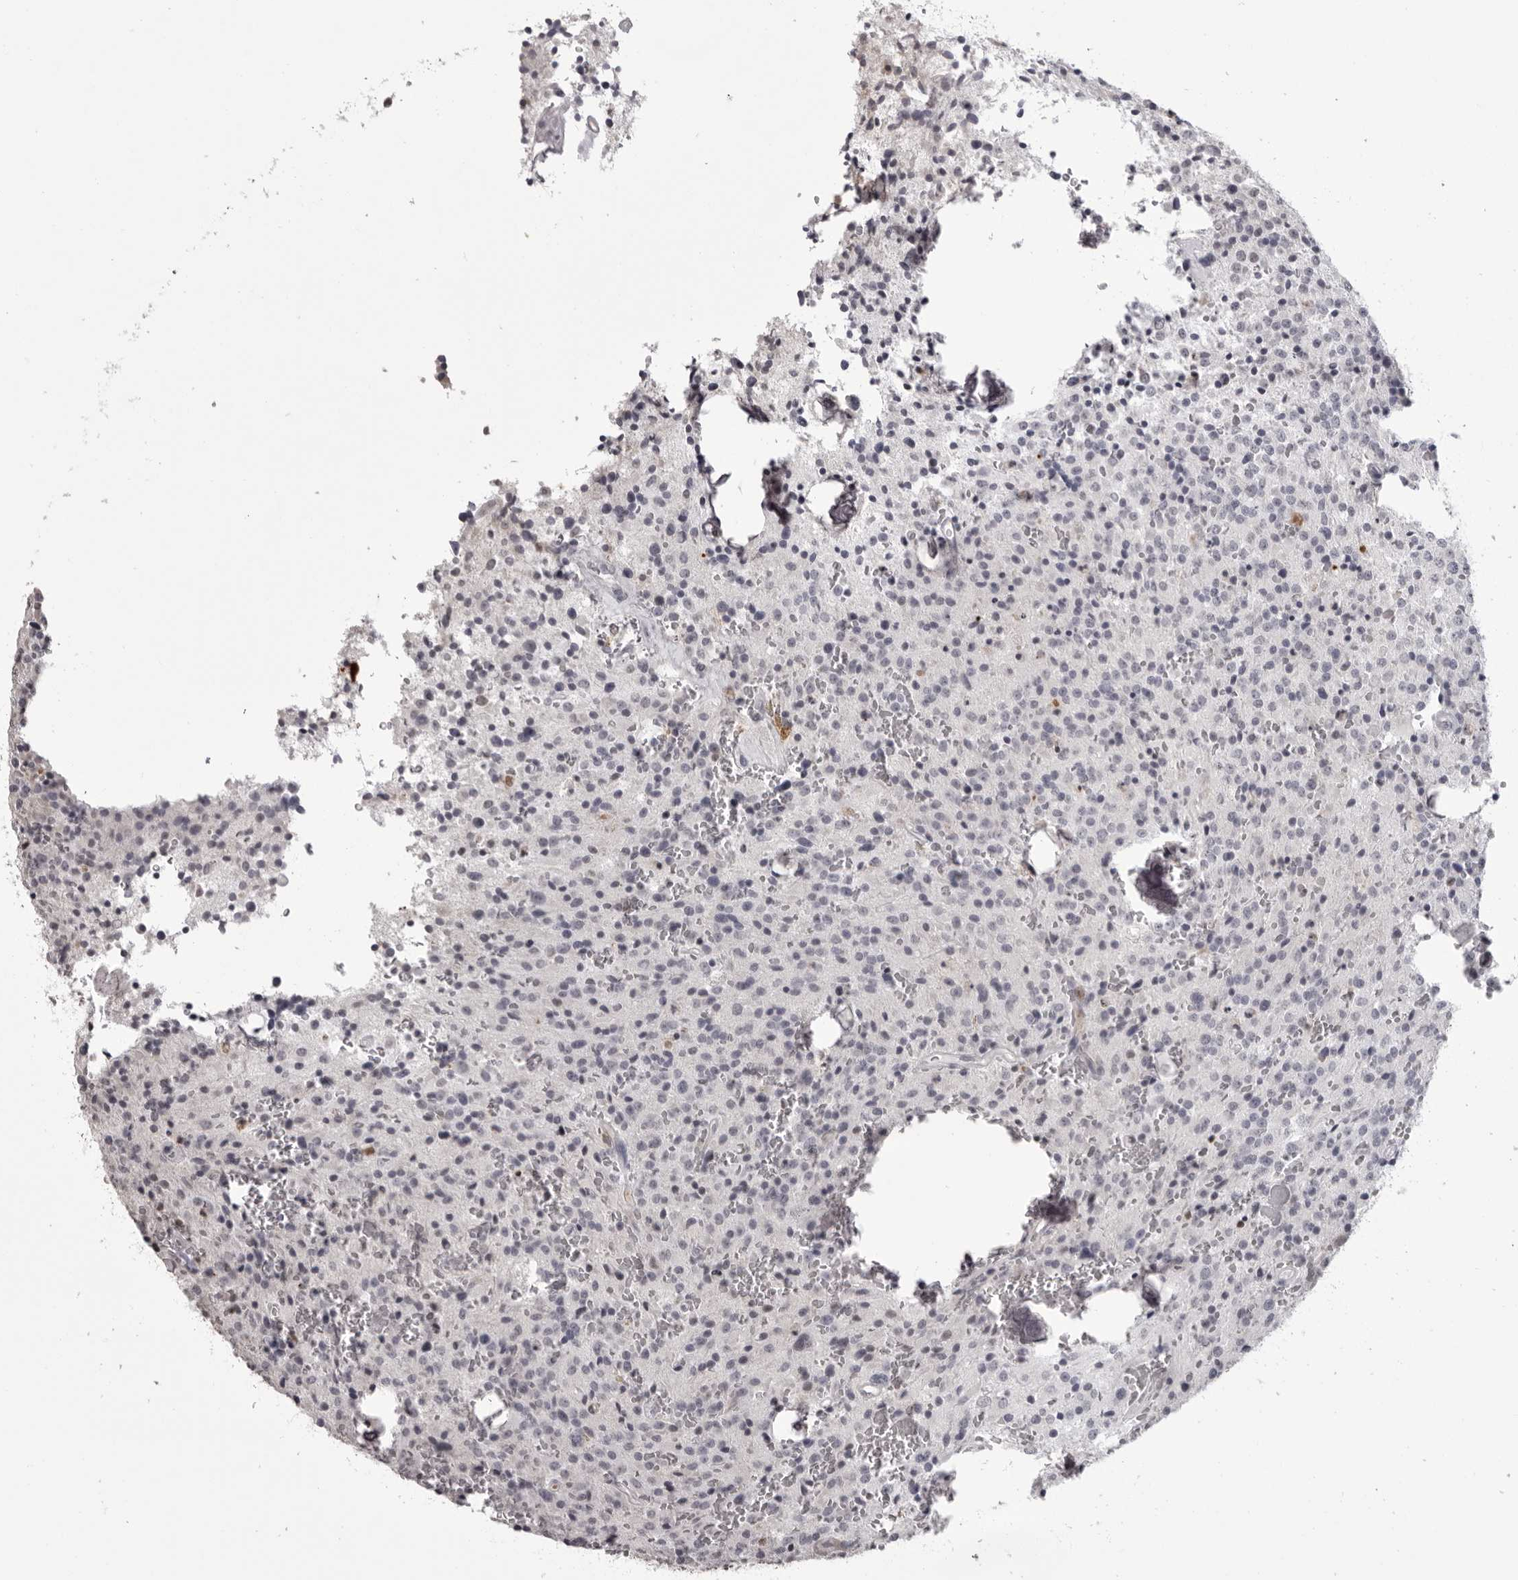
{"staining": {"intensity": "negative", "quantity": "none", "location": "none"}, "tissue": "glioma", "cell_type": "Tumor cells", "image_type": "cancer", "snomed": [{"axis": "morphology", "description": "Glioma, malignant, Low grade"}, {"axis": "topography", "description": "Brain"}], "caption": "The histopathology image demonstrates no significant staining in tumor cells of low-grade glioma (malignant). The staining is performed using DAB brown chromogen with nuclei counter-stained in using hematoxylin.", "gene": "IL31", "patient": {"sex": "male", "age": 58}}